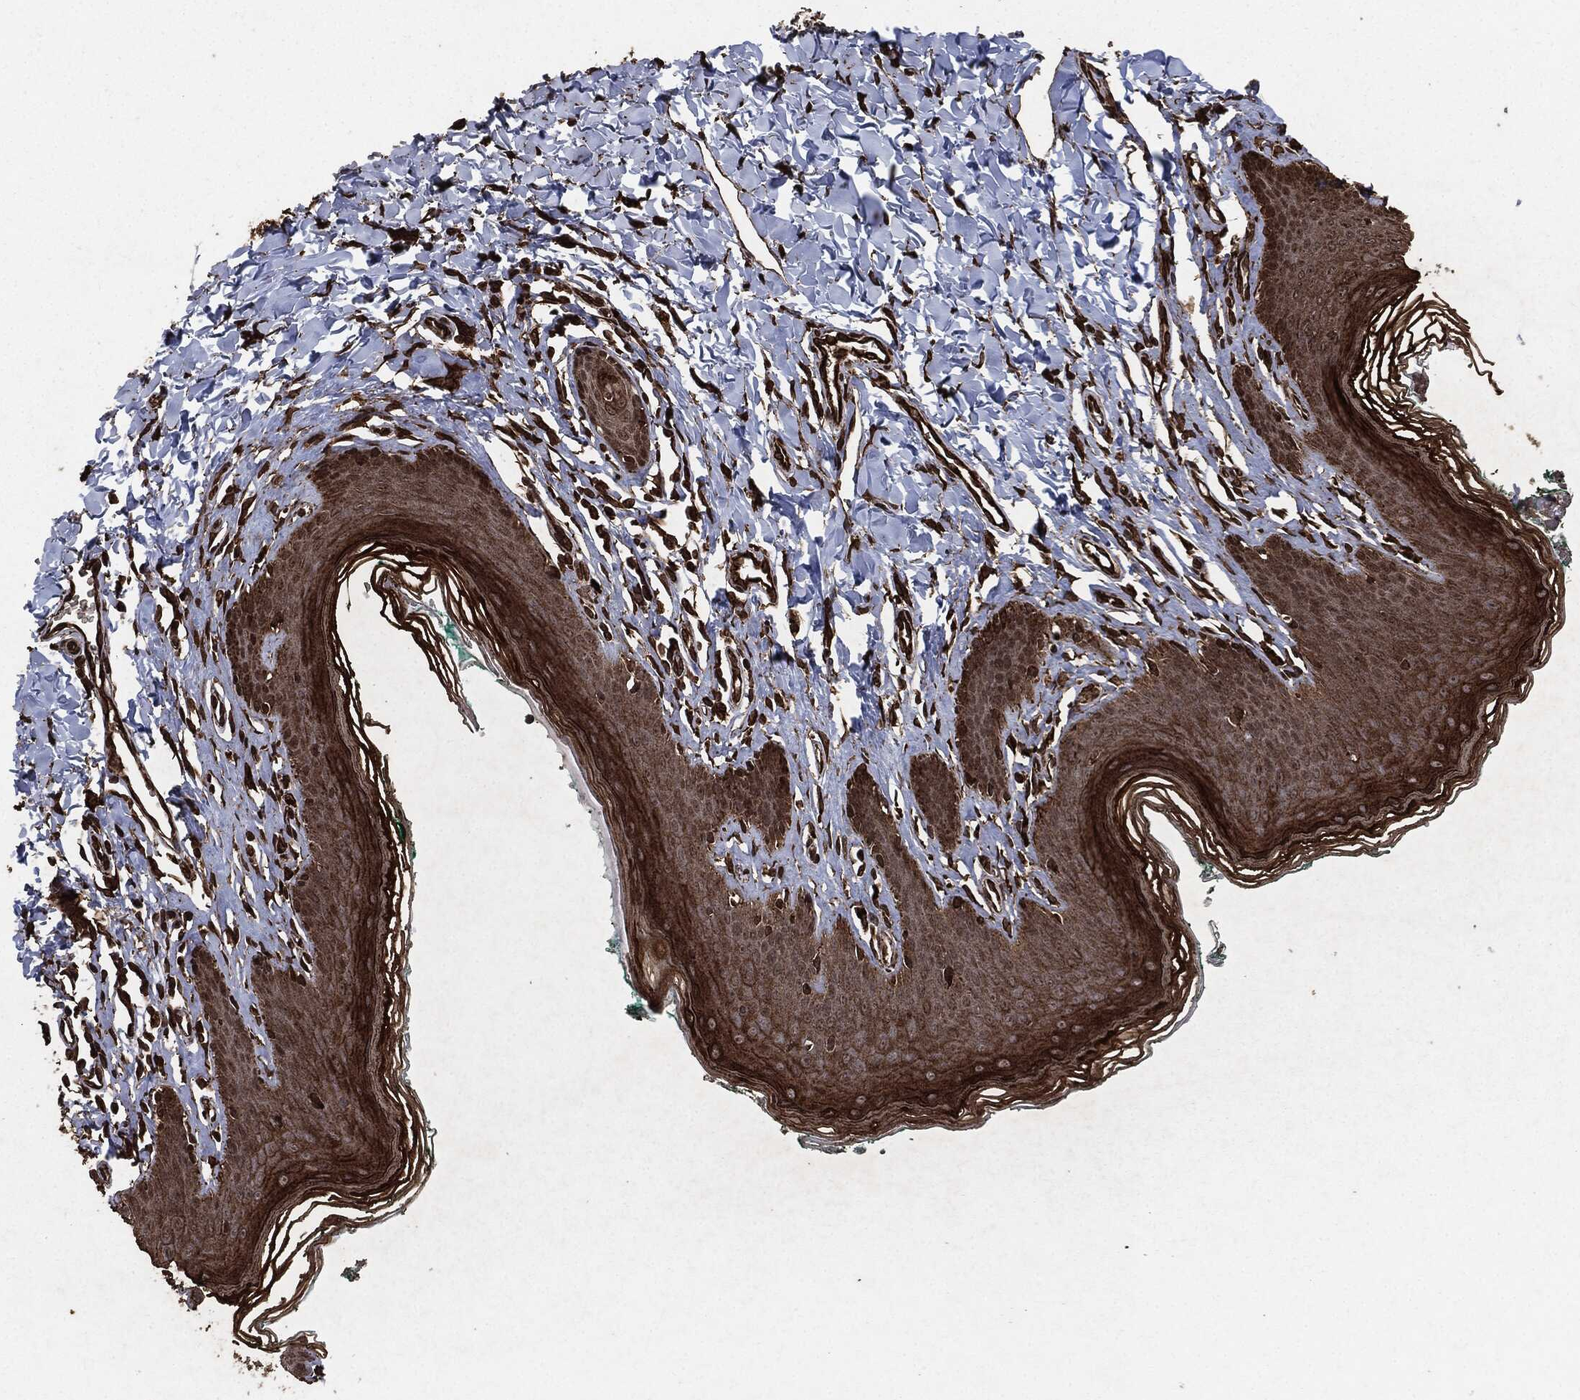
{"staining": {"intensity": "strong", "quantity": "25%-75%", "location": "cytoplasmic/membranous"}, "tissue": "skin", "cell_type": "Epidermal cells", "image_type": "normal", "snomed": [{"axis": "morphology", "description": "Normal tissue, NOS"}, {"axis": "topography", "description": "Vulva"}], "caption": "Benign skin exhibits strong cytoplasmic/membranous staining in about 25%-75% of epidermal cells (DAB (3,3'-diaminobenzidine) = brown stain, brightfield microscopy at high magnification)..", "gene": "EGFR", "patient": {"sex": "female", "age": 66}}